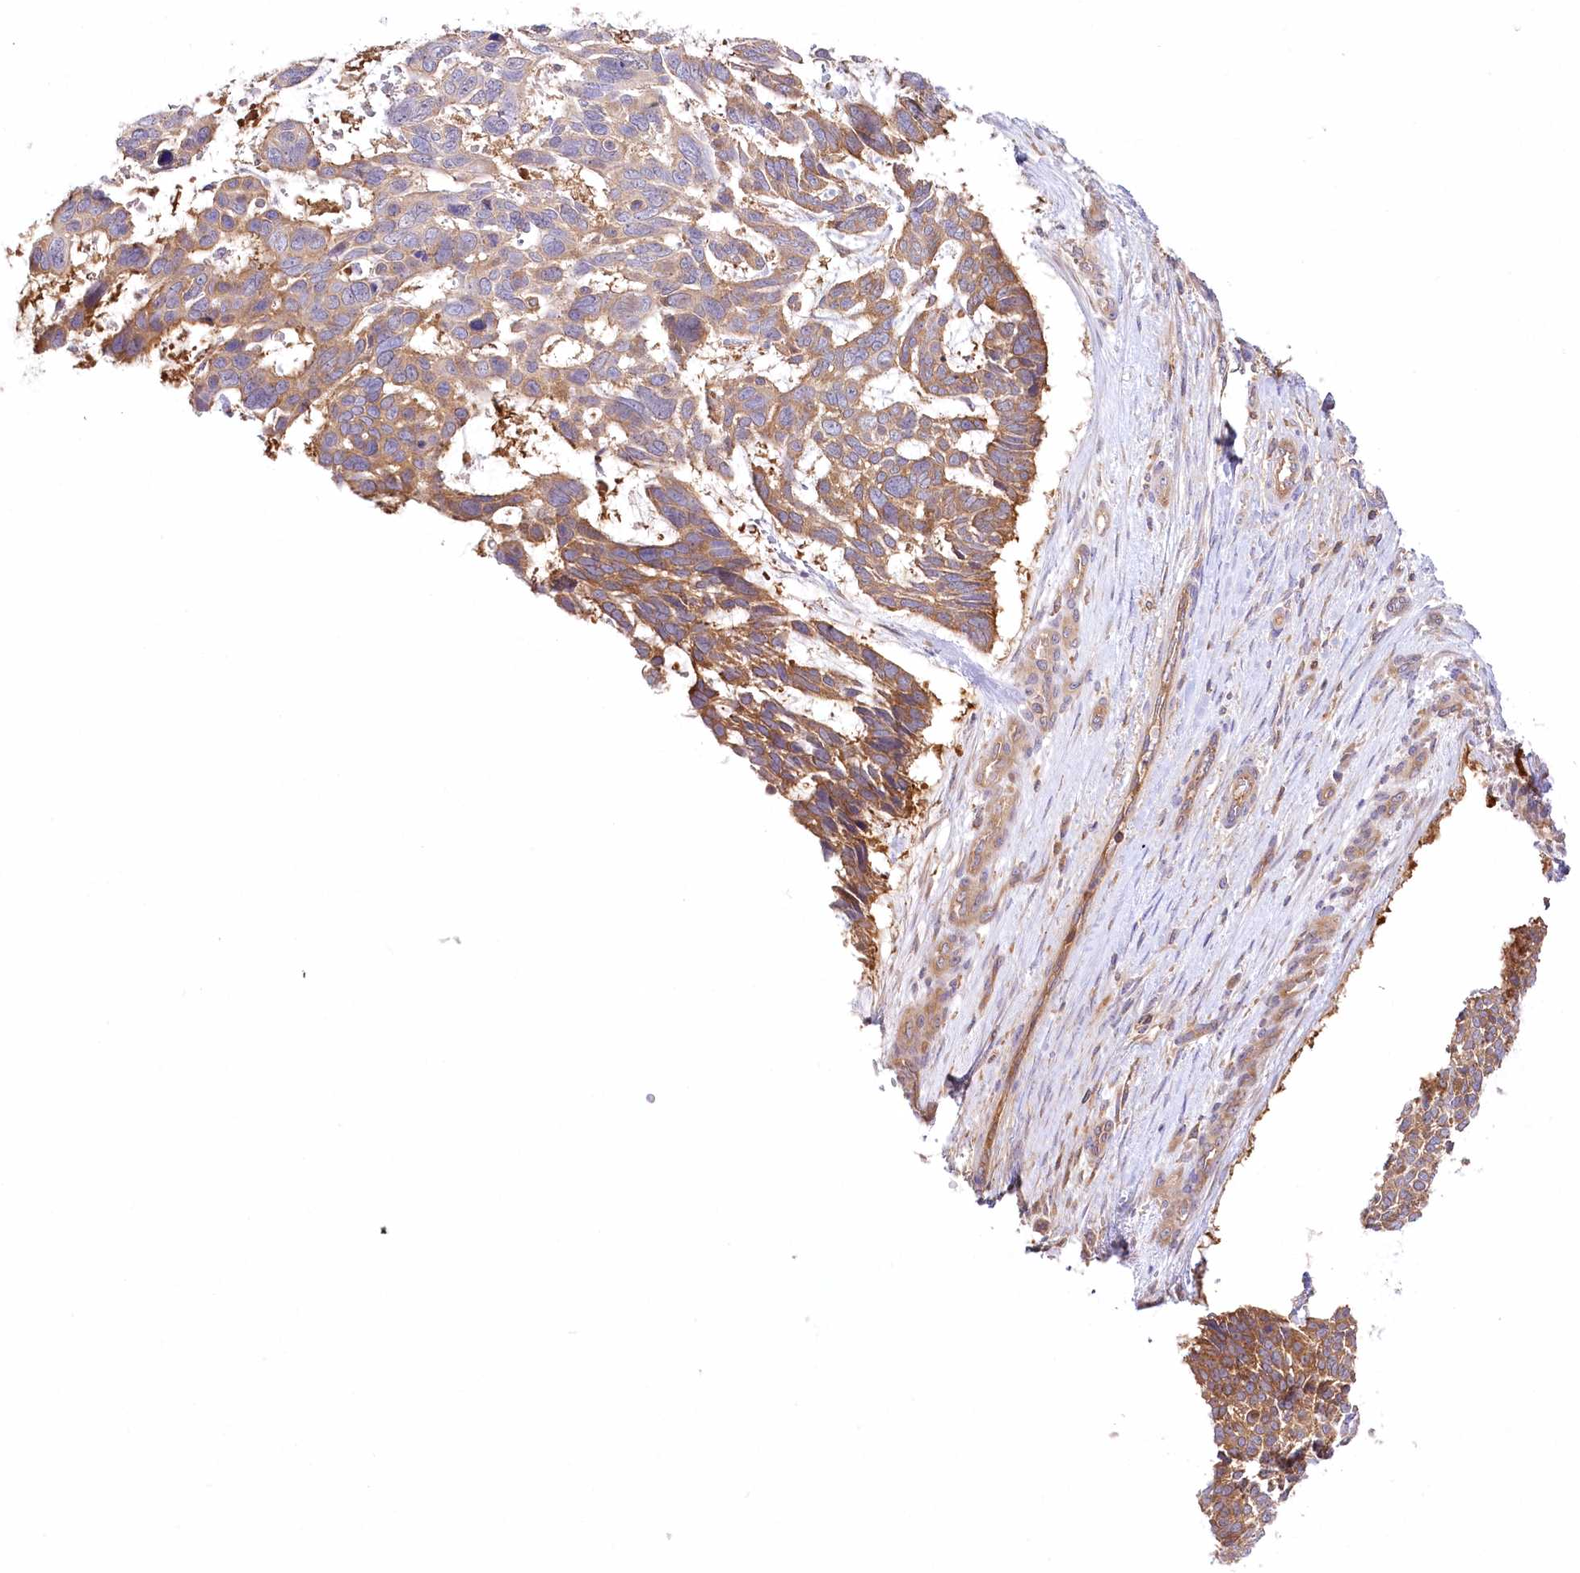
{"staining": {"intensity": "moderate", "quantity": ">75%", "location": "cytoplasmic/membranous"}, "tissue": "skin cancer", "cell_type": "Tumor cells", "image_type": "cancer", "snomed": [{"axis": "morphology", "description": "Basal cell carcinoma"}, {"axis": "topography", "description": "Skin"}], "caption": "The photomicrograph displays immunohistochemical staining of skin basal cell carcinoma. There is moderate cytoplasmic/membranous positivity is present in approximately >75% of tumor cells.", "gene": "ABRAXAS2", "patient": {"sex": "male", "age": 88}}